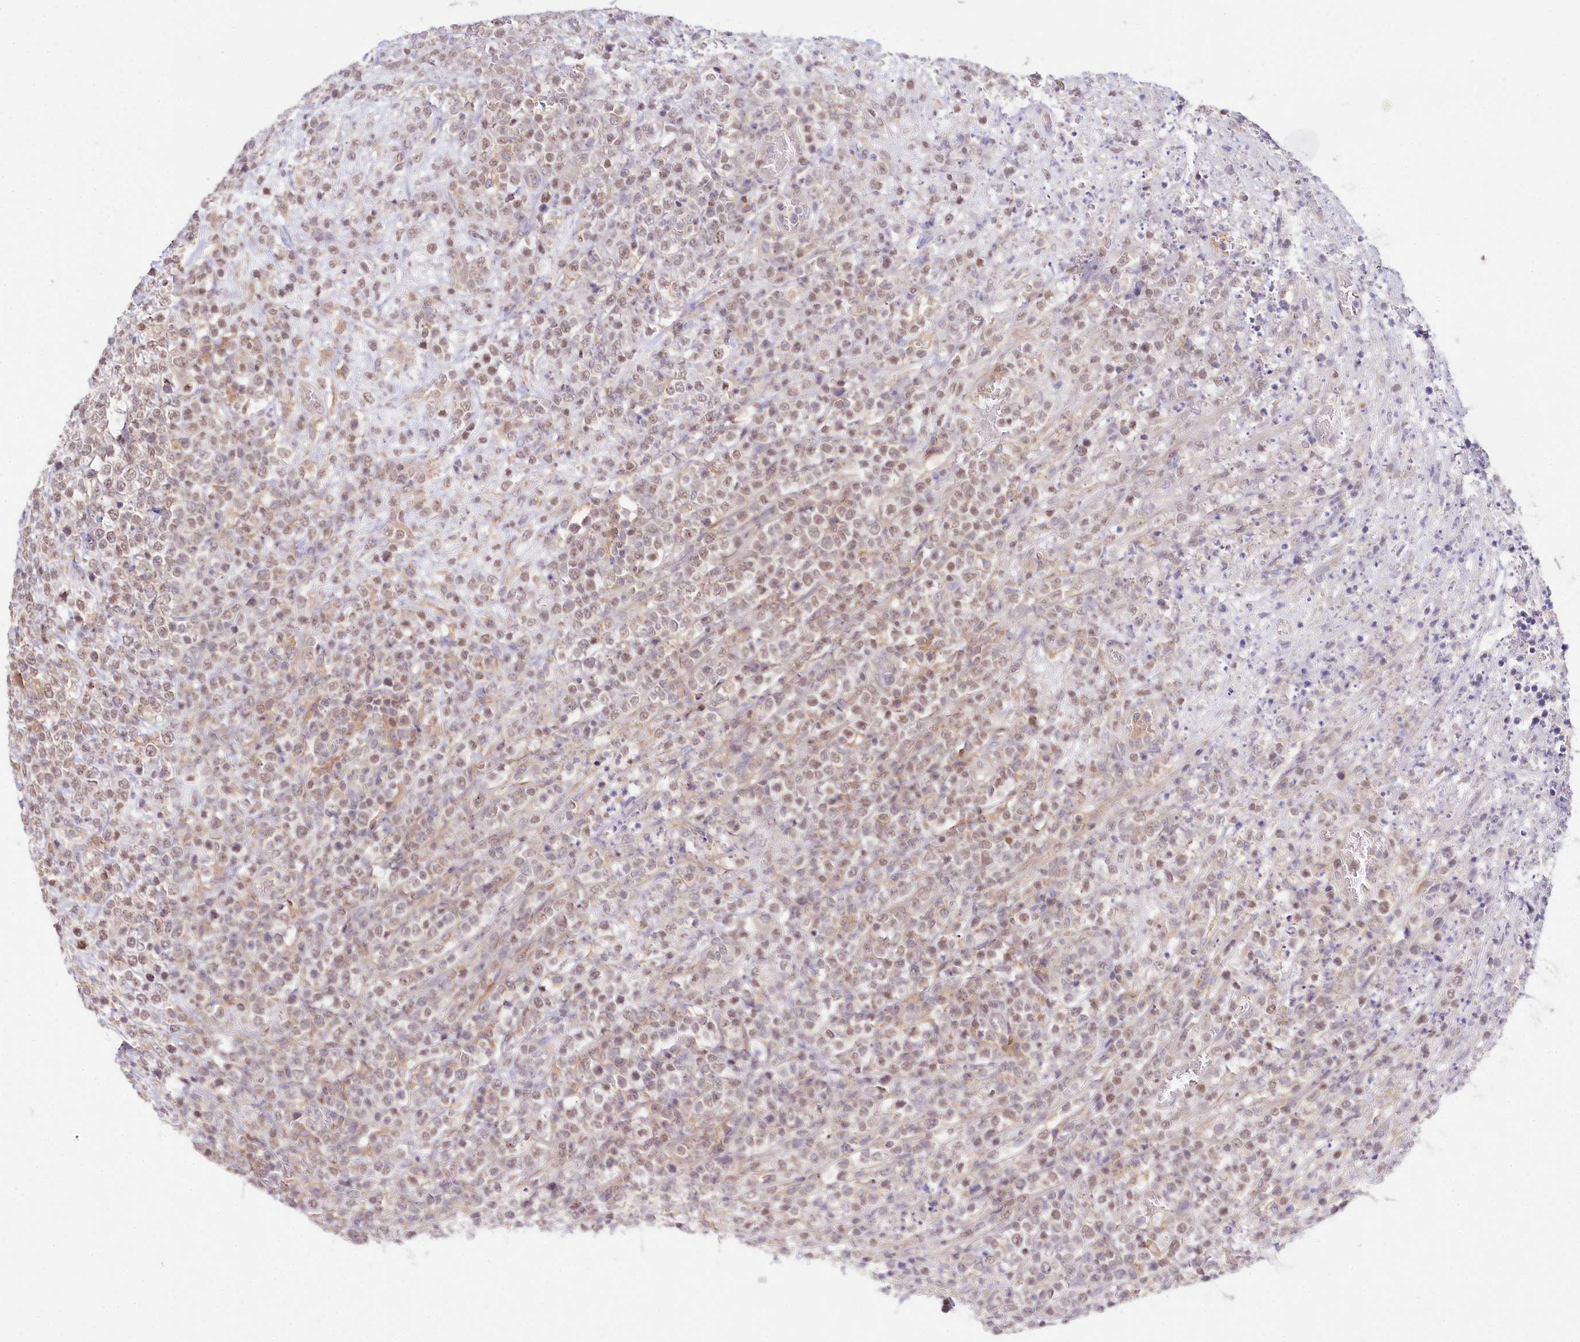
{"staining": {"intensity": "weak", "quantity": "25%-75%", "location": "nuclear"}, "tissue": "lymphoma", "cell_type": "Tumor cells", "image_type": "cancer", "snomed": [{"axis": "morphology", "description": "Malignant lymphoma, non-Hodgkin's type, High grade"}, {"axis": "topography", "description": "Colon"}], "caption": "Immunohistochemistry (IHC) histopathology image of neoplastic tissue: human lymphoma stained using immunohistochemistry (IHC) exhibits low levels of weak protein expression localized specifically in the nuclear of tumor cells, appearing as a nuclear brown color.", "gene": "DAPK1", "patient": {"sex": "female", "age": 53}}